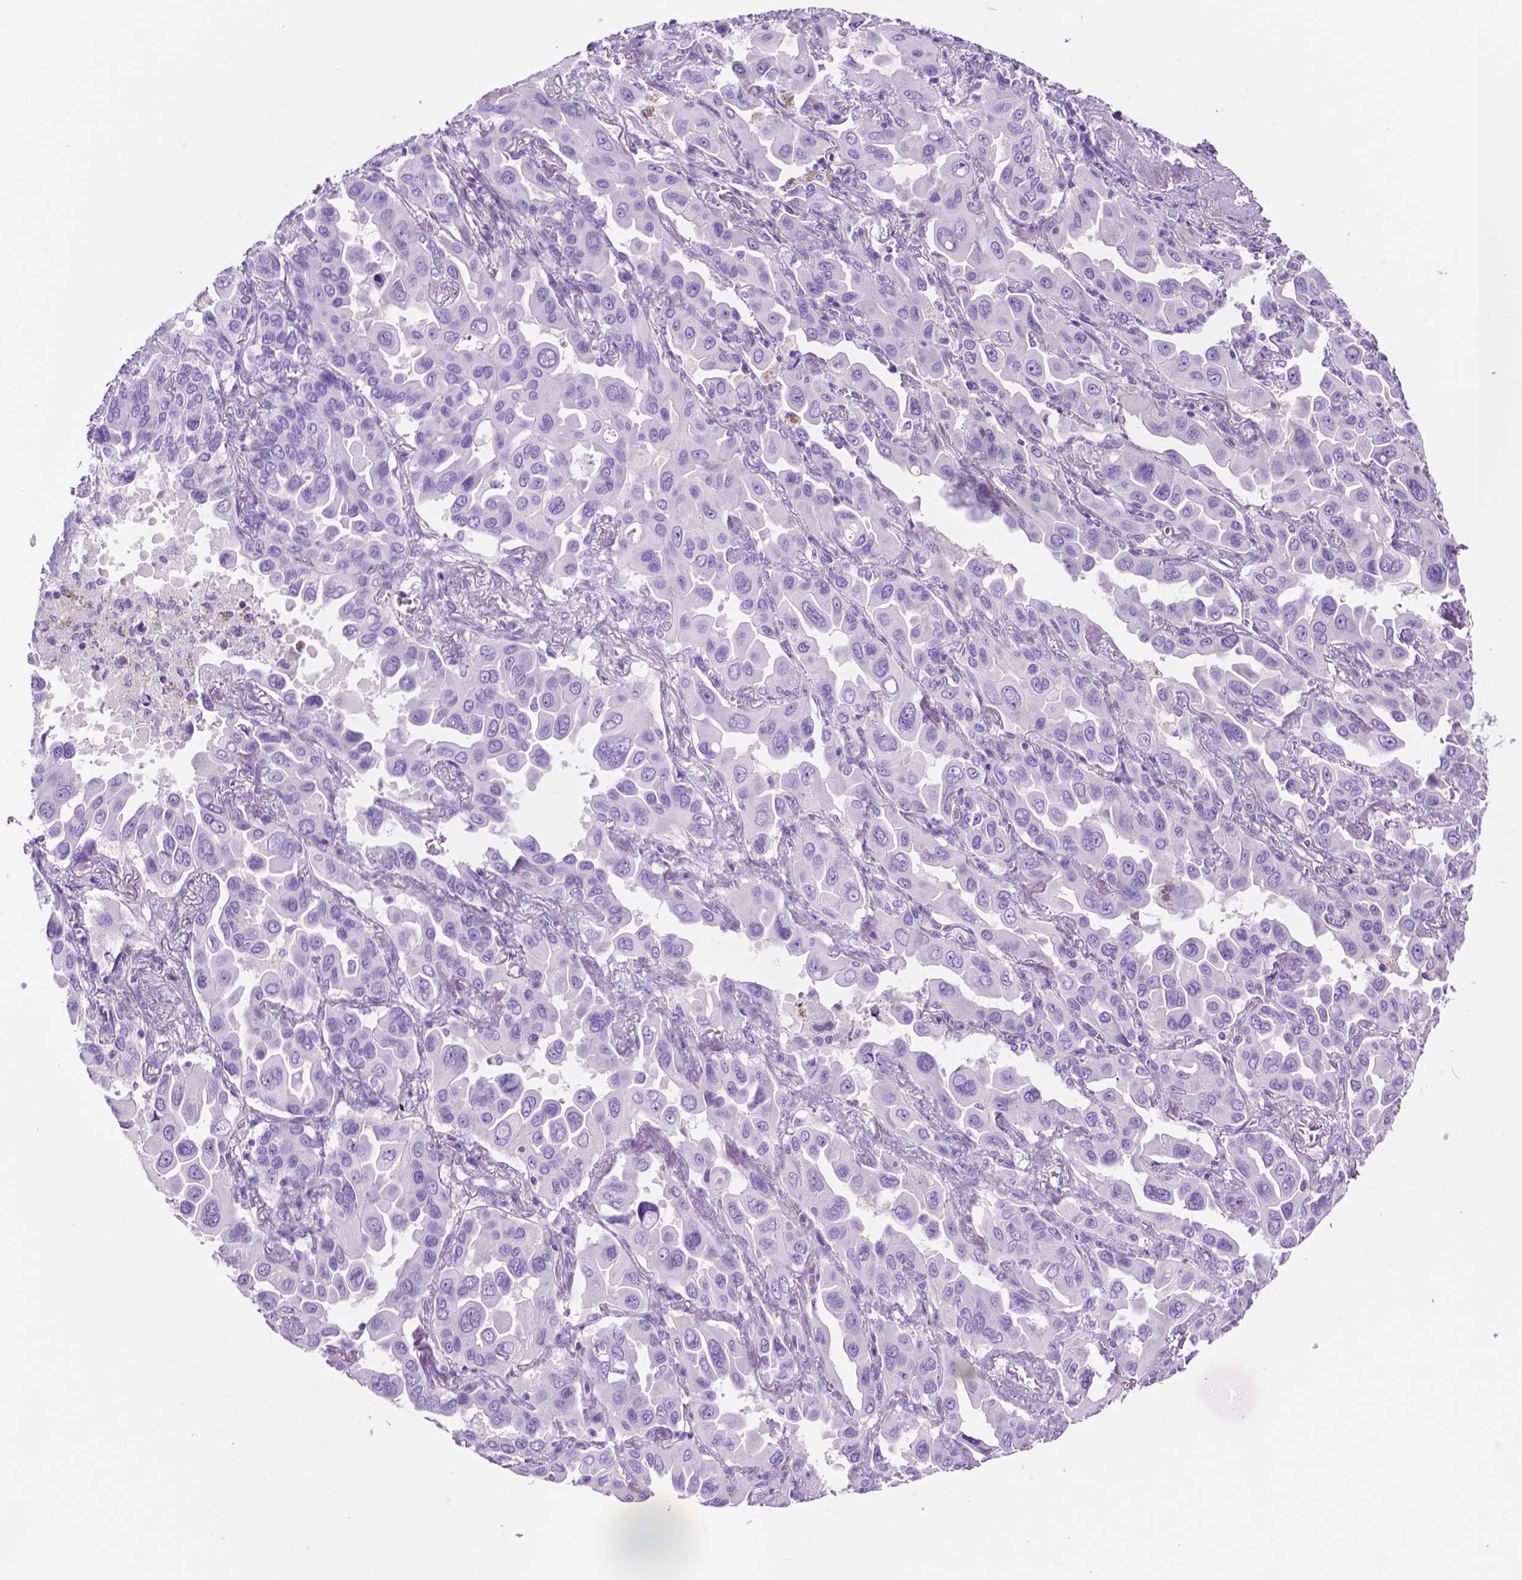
{"staining": {"intensity": "negative", "quantity": "none", "location": "none"}, "tissue": "lung cancer", "cell_type": "Tumor cells", "image_type": "cancer", "snomed": [{"axis": "morphology", "description": "Adenocarcinoma, NOS"}, {"axis": "topography", "description": "Lung"}], "caption": "Histopathology image shows no significant protein expression in tumor cells of lung adenocarcinoma.", "gene": "IGFN1", "patient": {"sex": "male", "age": 64}}